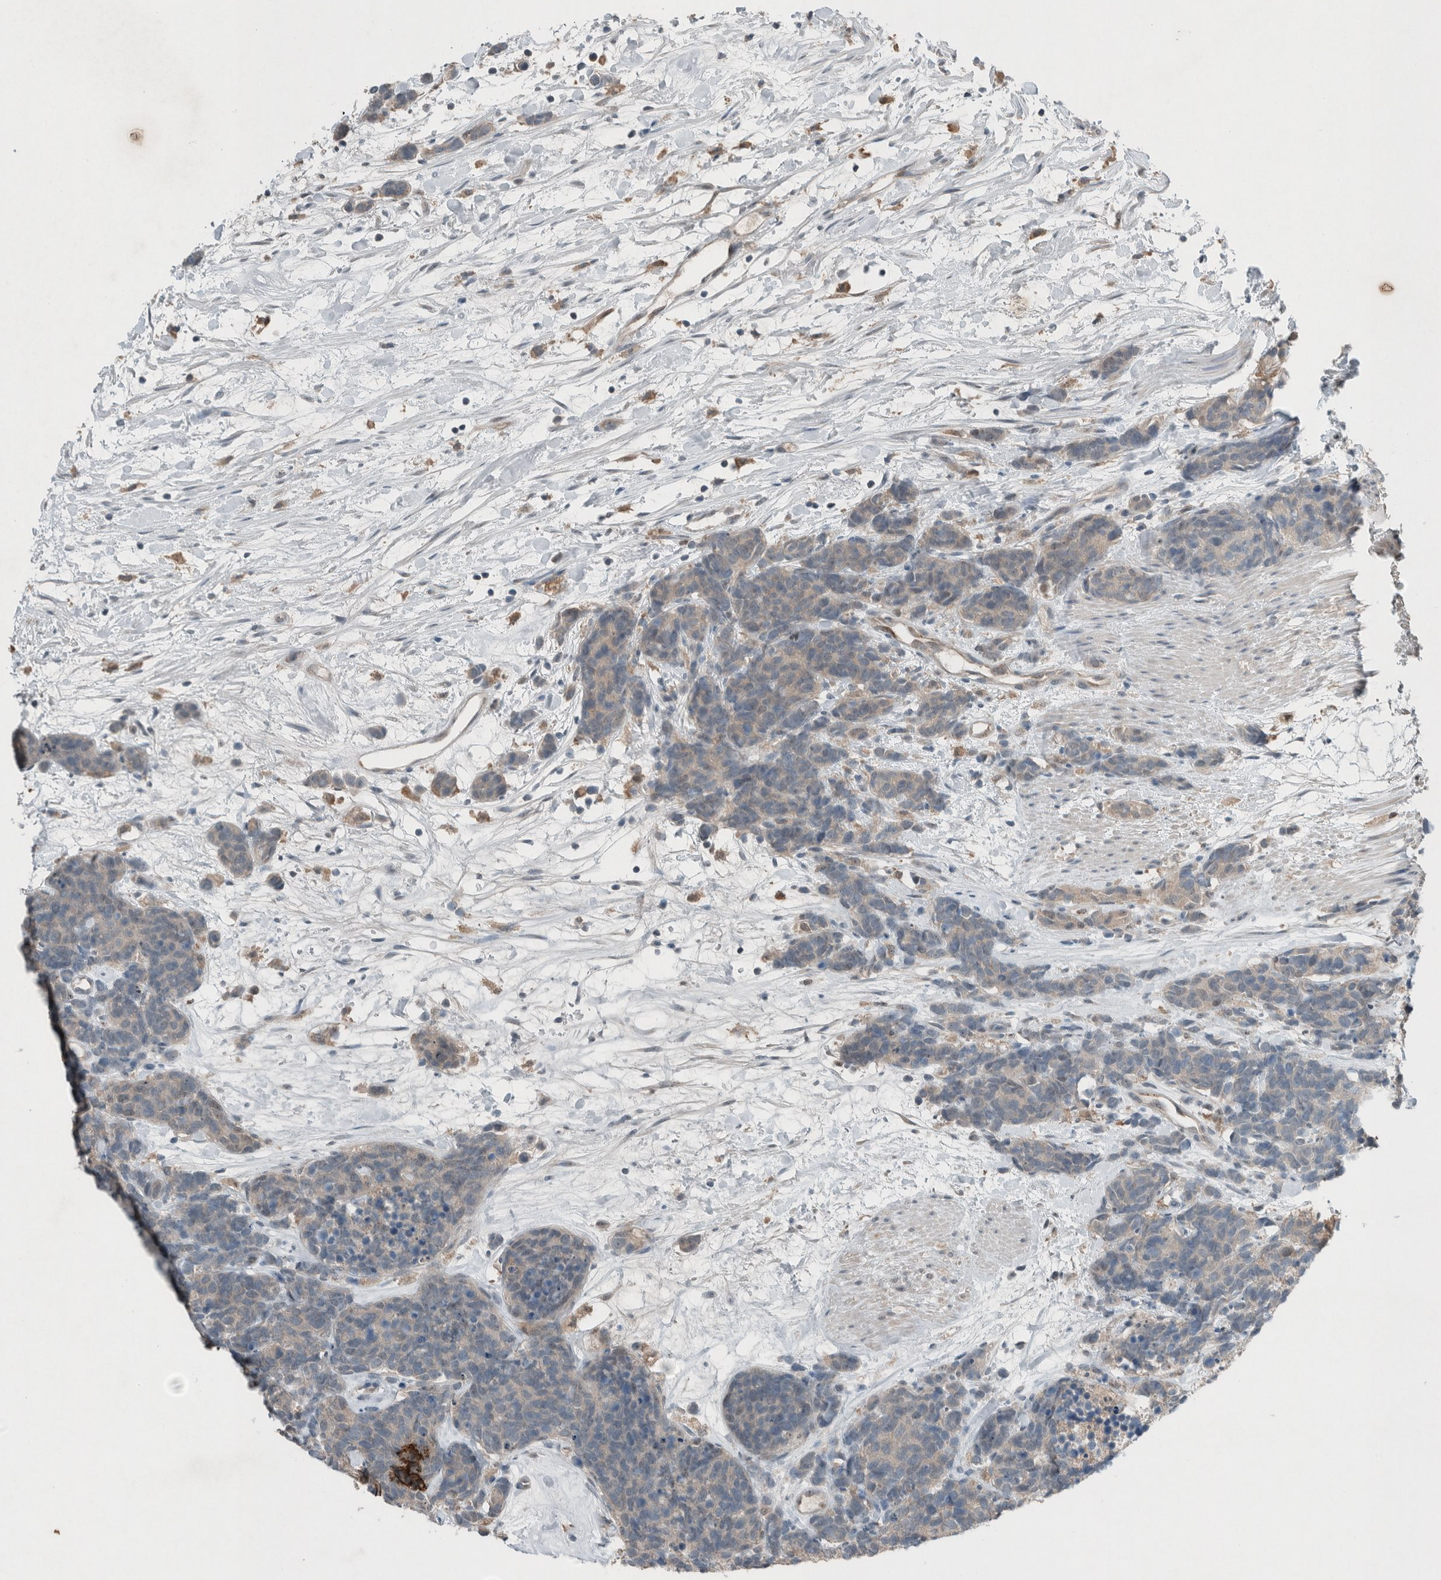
{"staining": {"intensity": "negative", "quantity": "none", "location": "none"}, "tissue": "carcinoid", "cell_type": "Tumor cells", "image_type": "cancer", "snomed": [{"axis": "morphology", "description": "Carcinoma, NOS"}, {"axis": "morphology", "description": "Carcinoid, malignant, NOS"}, {"axis": "topography", "description": "Urinary bladder"}], "caption": "Immunohistochemical staining of human carcinoma demonstrates no significant positivity in tumor cells.", "gene": "RALGDS", "patient": {"sex": "male", "age": 57}}